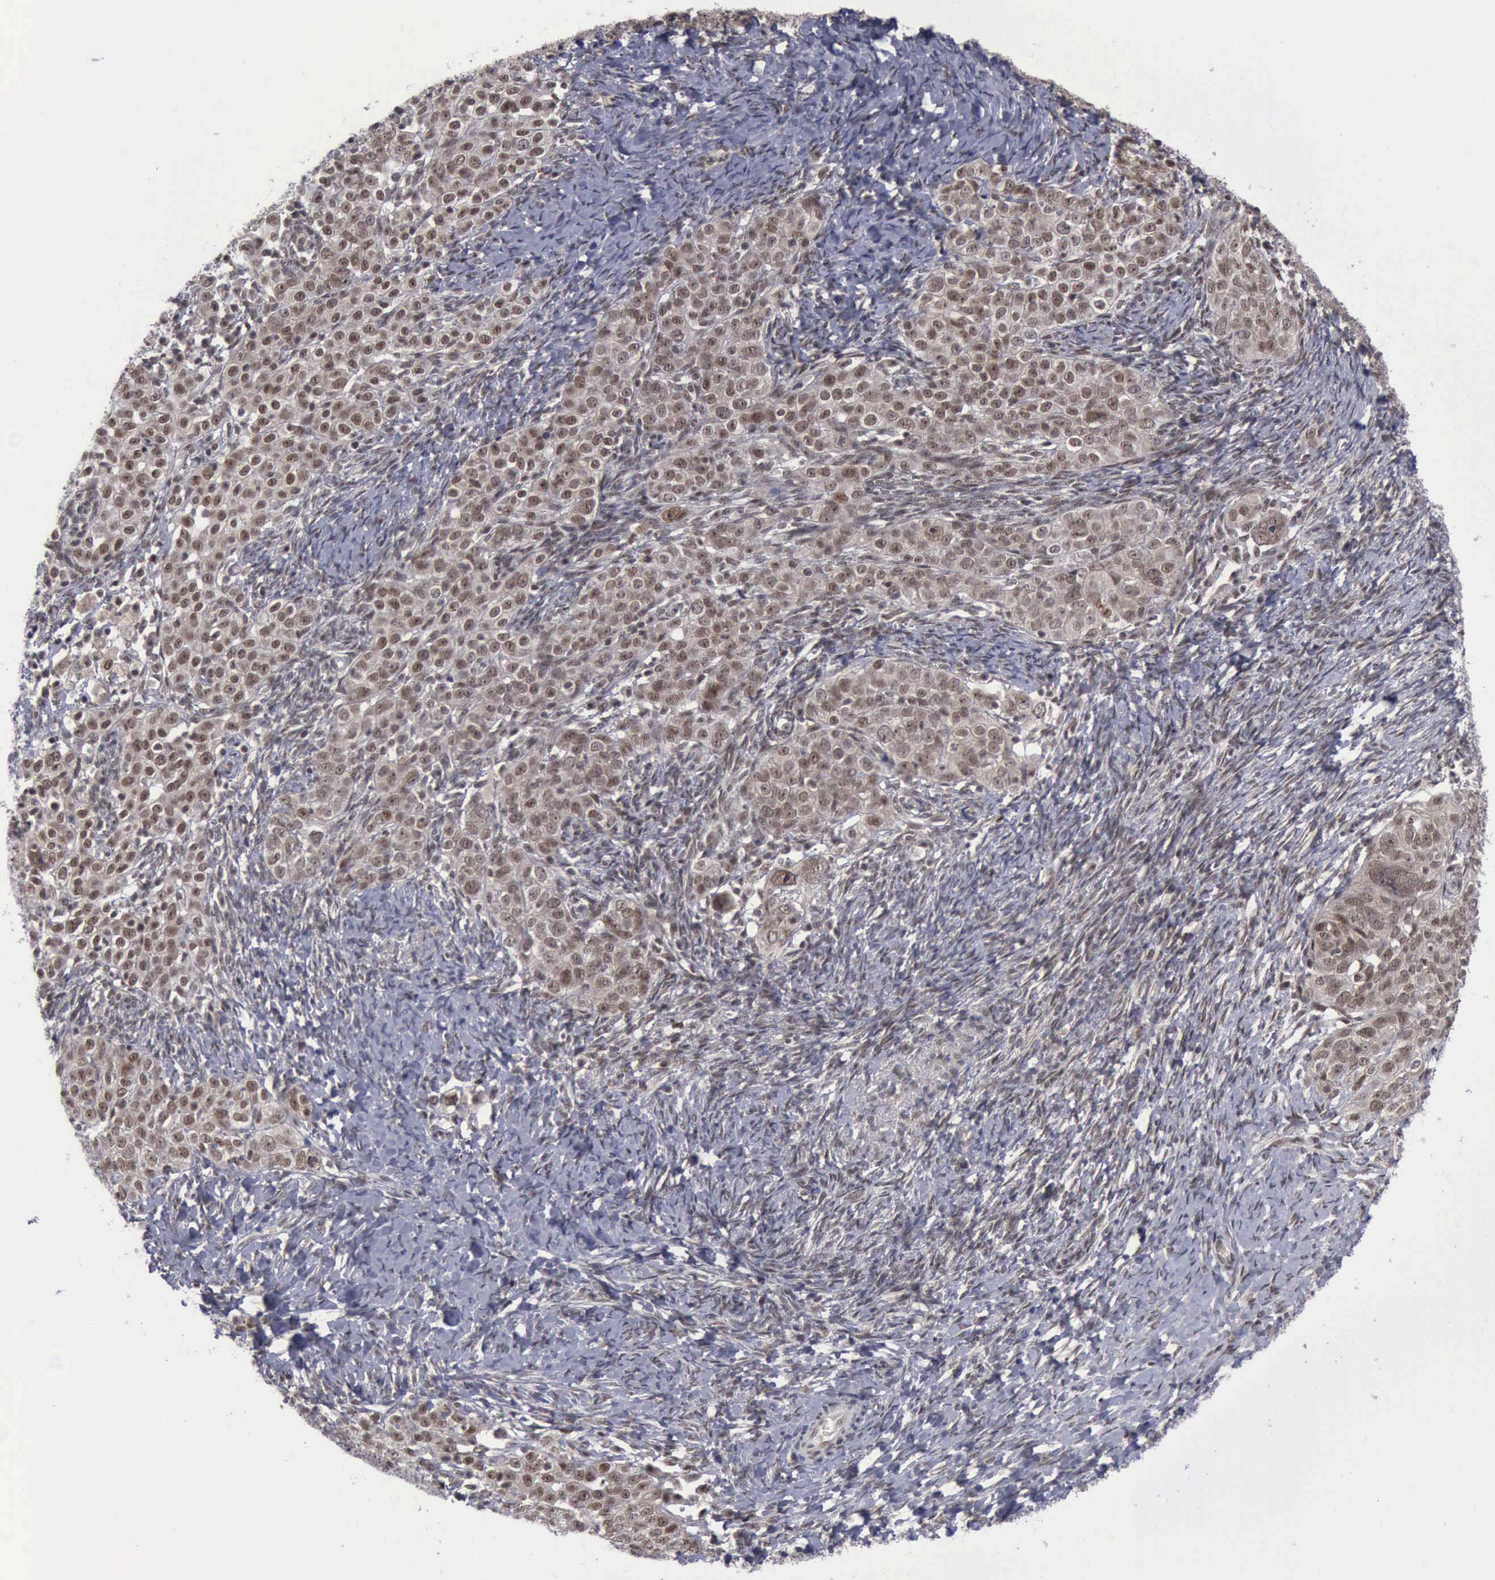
{"staining": {"intensity": "moderate", "quantity": ">75%", "location": "cytoplasmic/membranous,nuclear"}, "tissue": "ovarian cancer", "cell_type": "Tumor cells", "image_type": "cancer", "snomed": [{"axis": "morphology", "description": "Normal tissue, NOS"}, {"axis": "morphology", "description": "Cystadenocarcinoma, serous, NOS"}, {"axis": "topography", "description": "Ovary"}], "caption": "The photomicrograph exhibits a brown stain indicating the presence of a protein in the cytoplasmic/membranous and nuclear of tumor cells in serous cystadenocarcinoma (ovarian).", "gene": "ATM", "patient": {"sex": "female", "age": 62}}